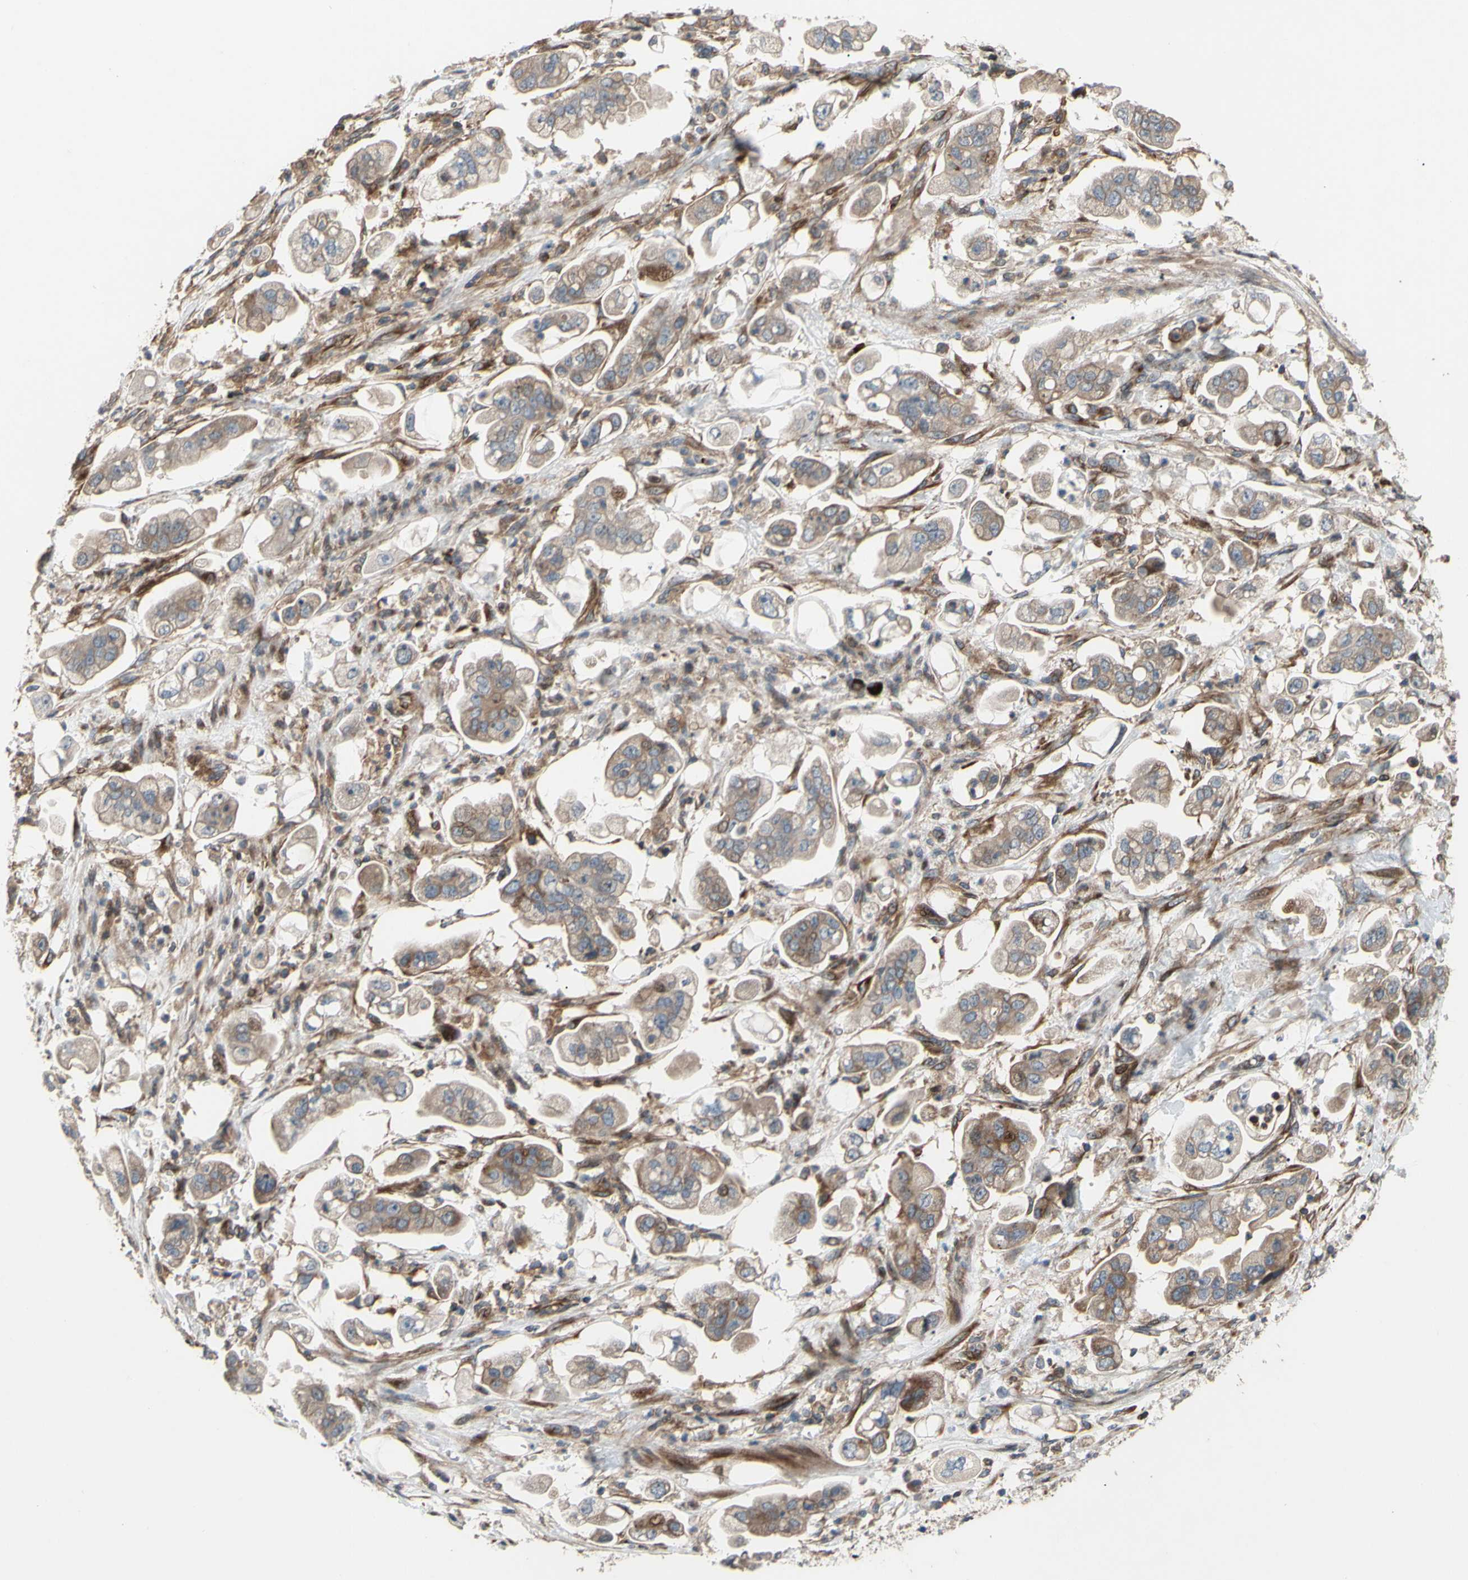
{"staining": {"intensity": "weak", "quantity": ">75%", "location": "cytoplasmic/membranous"}, "tissue": "stomach cancer", "cell_type": "Tumor cells", "image_type": "cancer", "snomed": [{"axis": "morphology", "description": "Adenocarcinoma, NOS"}, {"axis": "topography", "description": "Stomach"}], "caption": "Immunohistochemical staining of adenocarcinoma (stomach) displays weak cytoplasmic/membranous protein staining in about >75% of tumor cells. The protein of interest is stained brown, and the nuclei are stained in blue (DAB IHC with brightfield microscopy, high magnification).", "gene": "SPTLC1", "patient": {"sex": "male", "age": 62}}